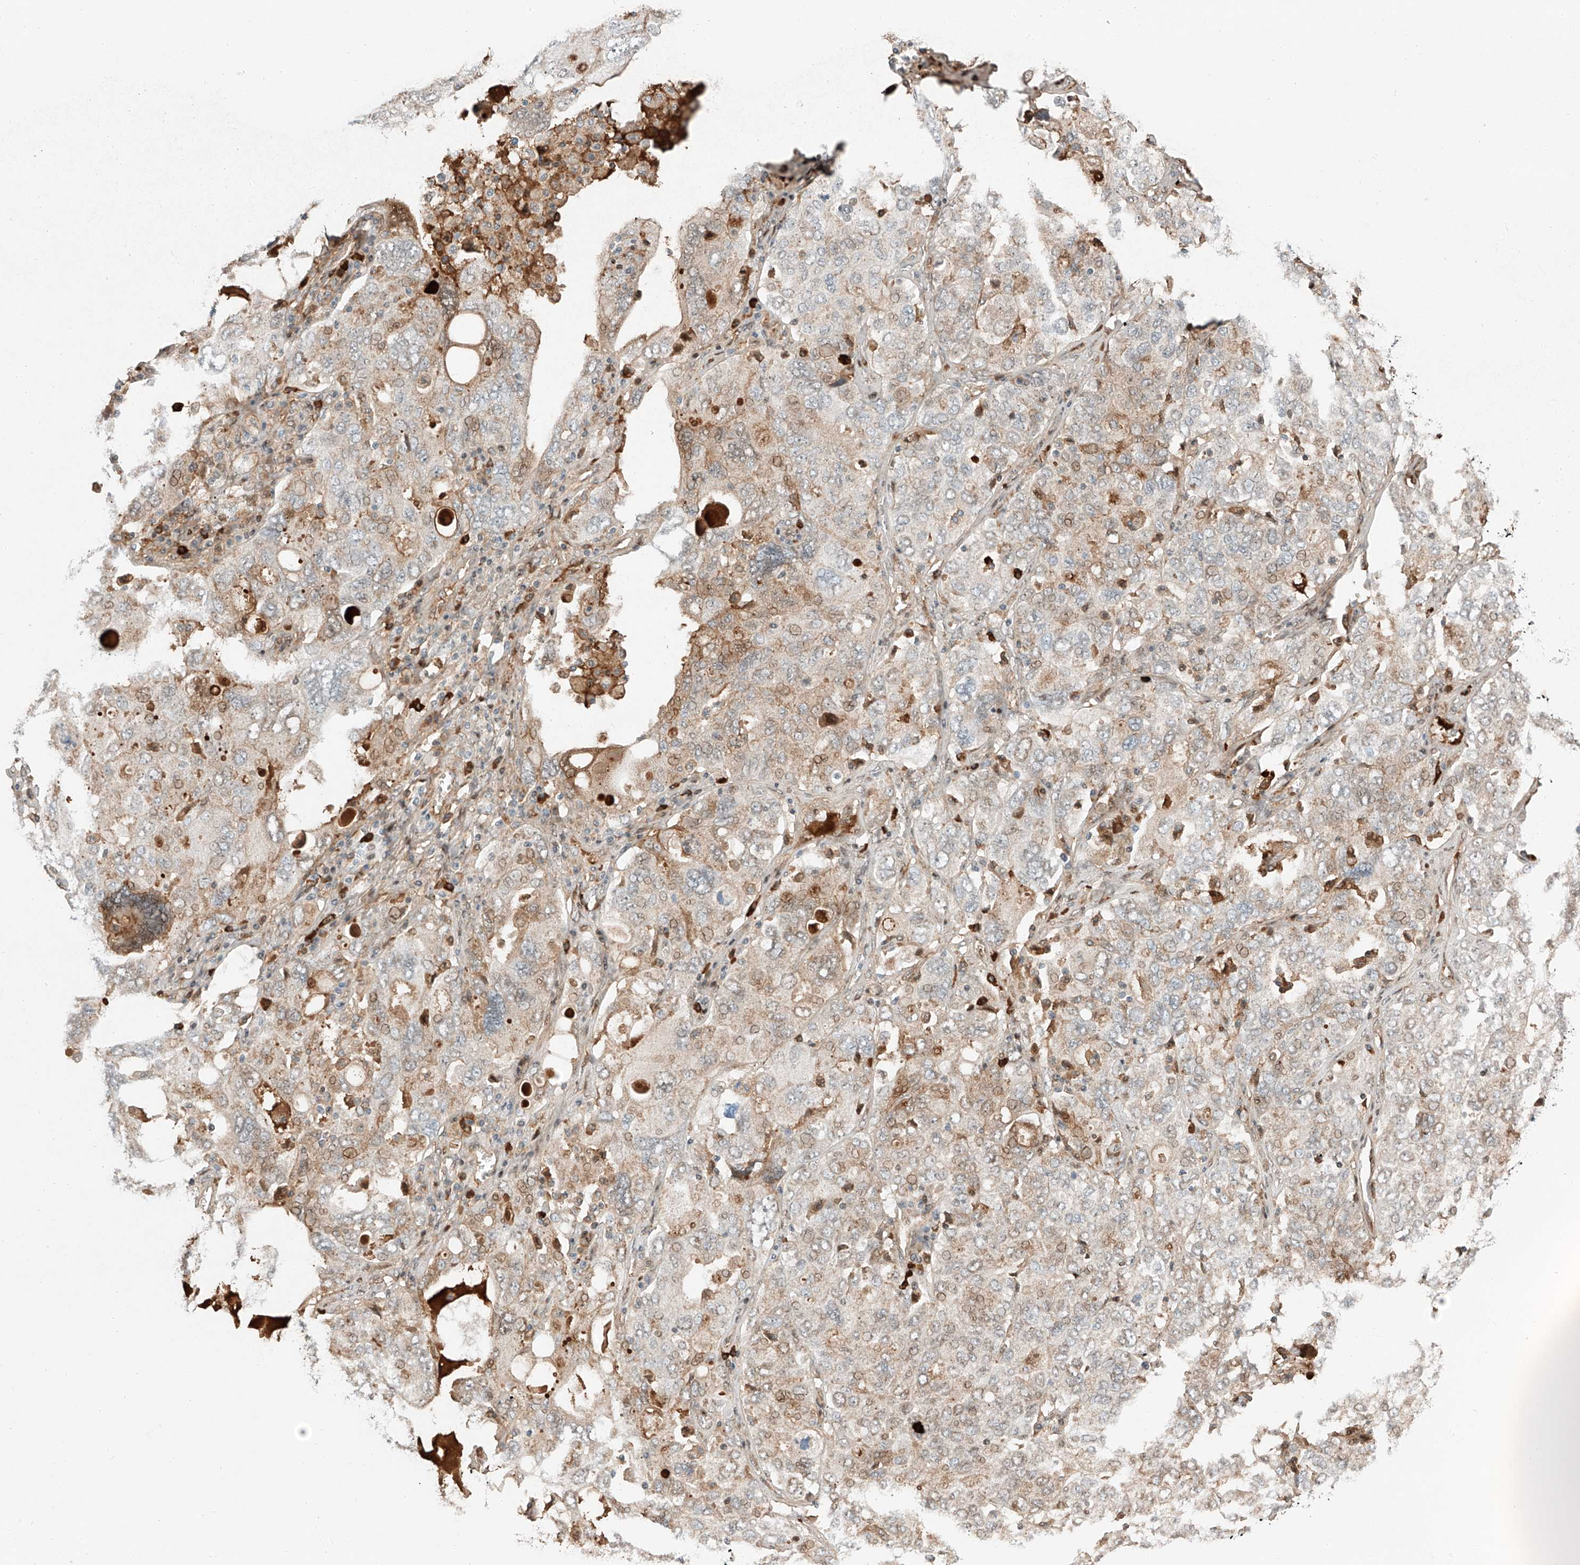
{"staining": {"intensity": "weak", "quantity": "<25%", "location": "nuclear"}, "tissue": "ovarian cancer", "cell_type": "Tumor cells", "image_type": "cancer", "snomed": [{"axis": "morphology", "description": "Carcinoma, endometroid"}, {"axis": "topography", "description": "Ovary"}], "caption": "Micrograph shows no protein expression in tumor cells of endometroid carcinoma (ovarian) tissue. (Brightfield microscopy of DAB (3,3'-diaminobenzidine) immunohistochemistry (IHC) at high magnification).", "gene": "CEP162", "patient": {"sex": "female", "age": 62}}